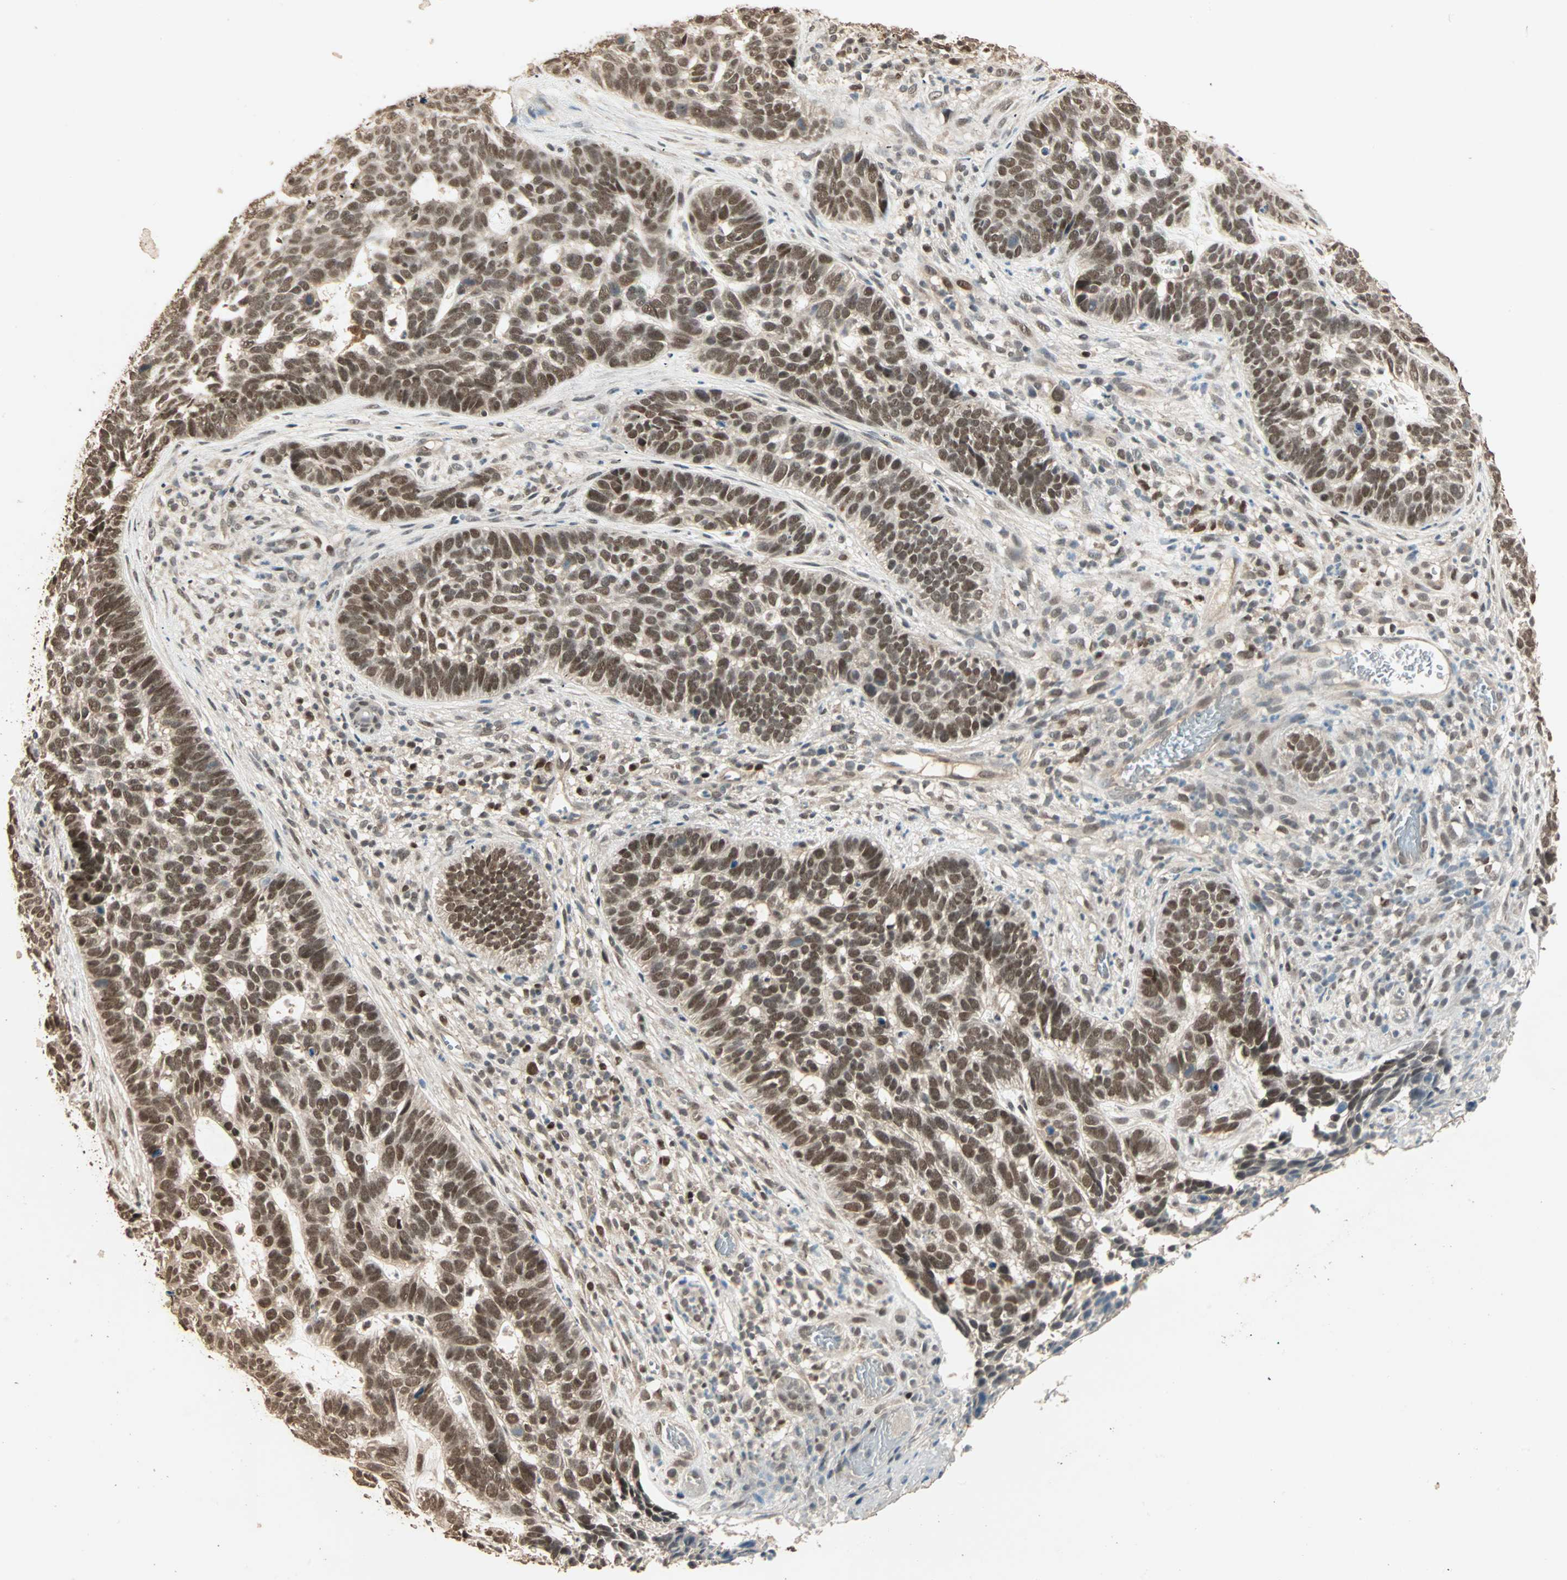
{"staining": {"intensity": "strong", "quantity": ">75%", "location": "cytoplasmic/membranous,nuclear"}, "tissue": "skin cancer", "cell_type": "Tumor cells", "image_type": "cancer", "snomed": [{"axis": "morphology", "description": "Basal cell carcinoma"}, {"axis": "topography", "description": "Skin"}], "caption": "Immunohistochemical staining of skin cancer (basal cell carcinoma) demonstrates strong cytoplasmic/membranous and nuclear protein positivity in about >75% of tumor cells.", "gene": "ZBTB33", "patient": {"sex": "male", "age": 87}}